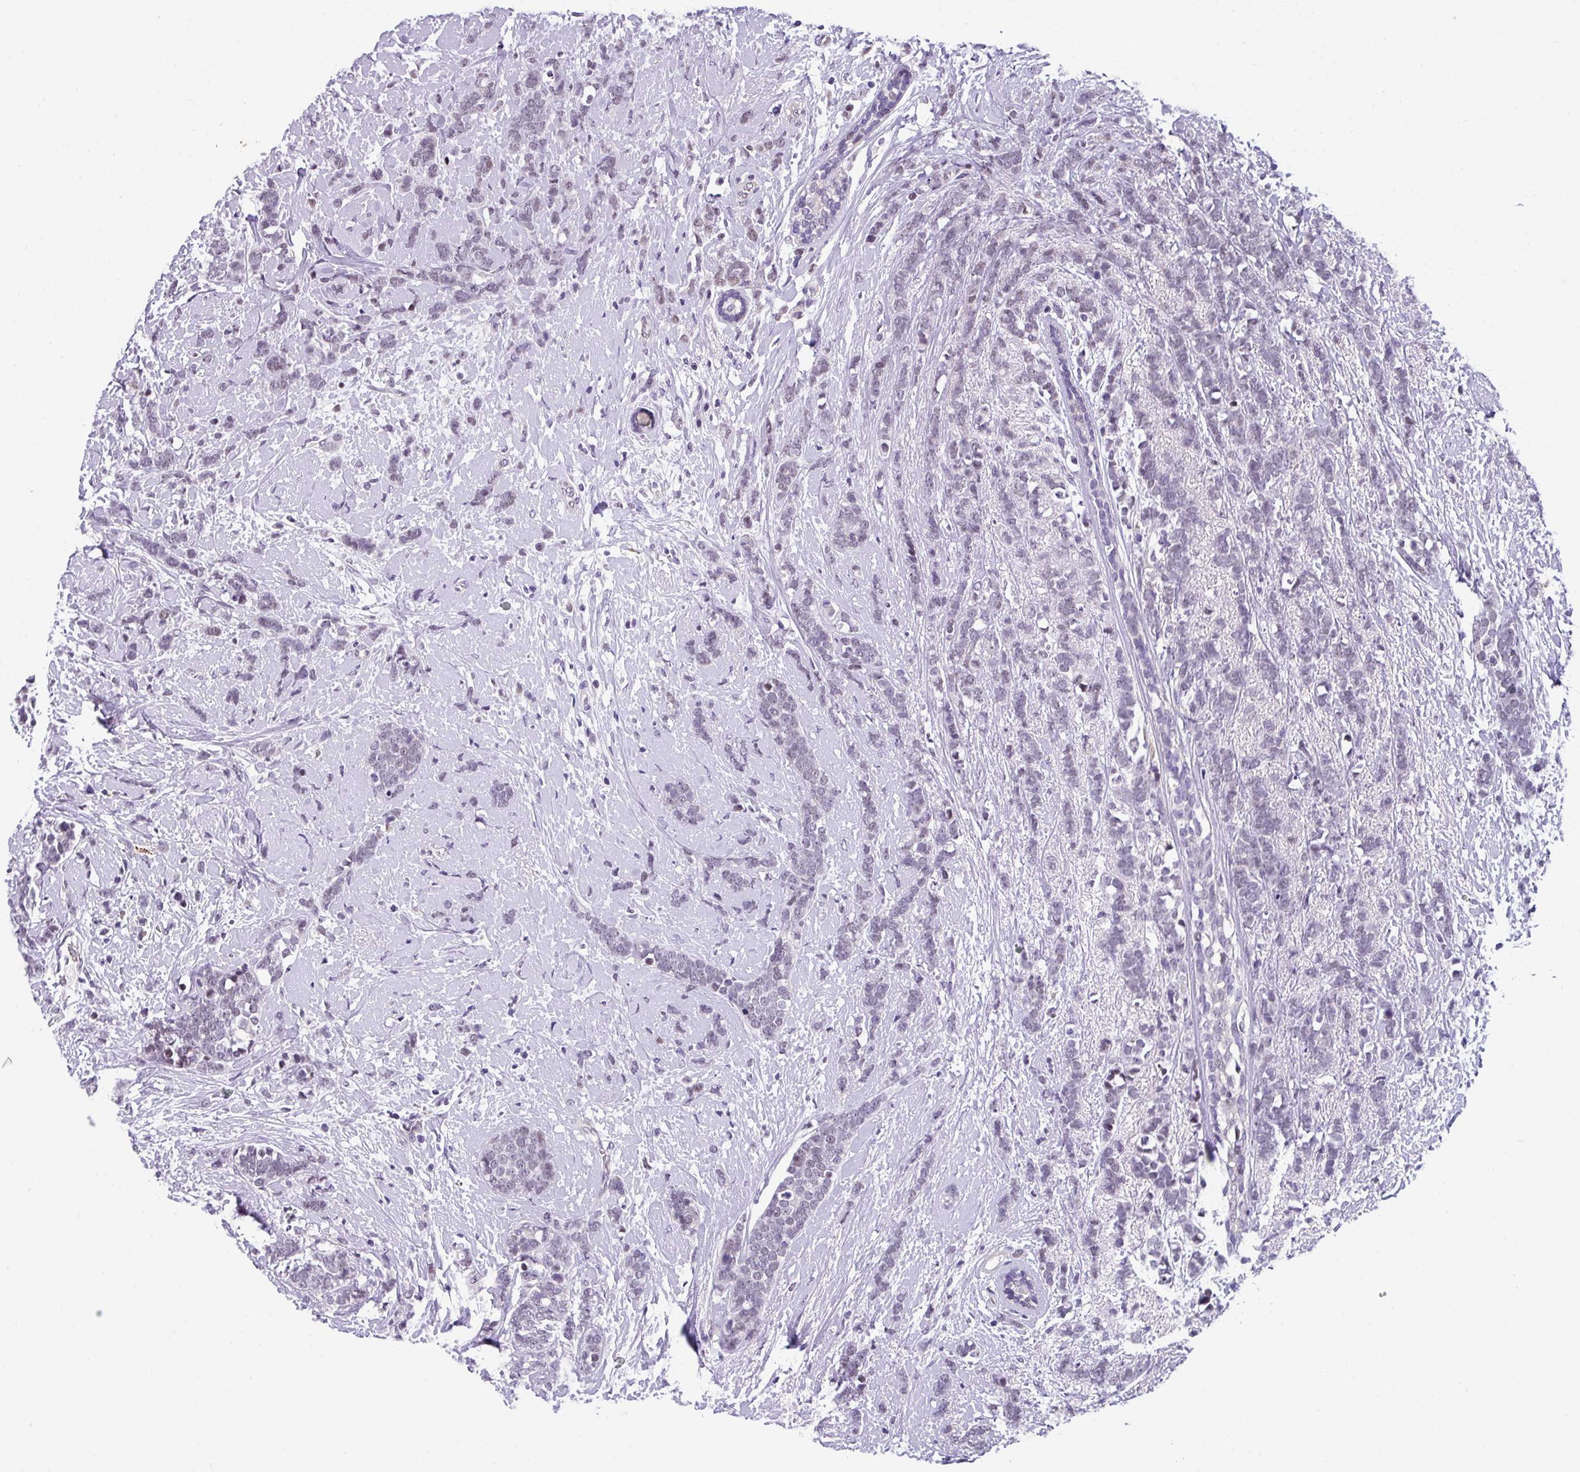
{"staining": {"intensity": "negative", "quantity": "none", "location": "none"}, "tissue": "breast cancer", "cell_type": "Tumor cells", "image_type": "cancer", "snomed": [{"axis": "morphology", "description": "Lobular carcinoma"}, {"axis": "topography", "description": "Breast"}], "caption": "IHC histopathology image of neoplastic tissue: human breast lobular carcinoma stained with DAB exhibits no significant protein staining in tumor cells.", "gene": "ZFP3", "patient": {"sex": "female", "age": 58}}